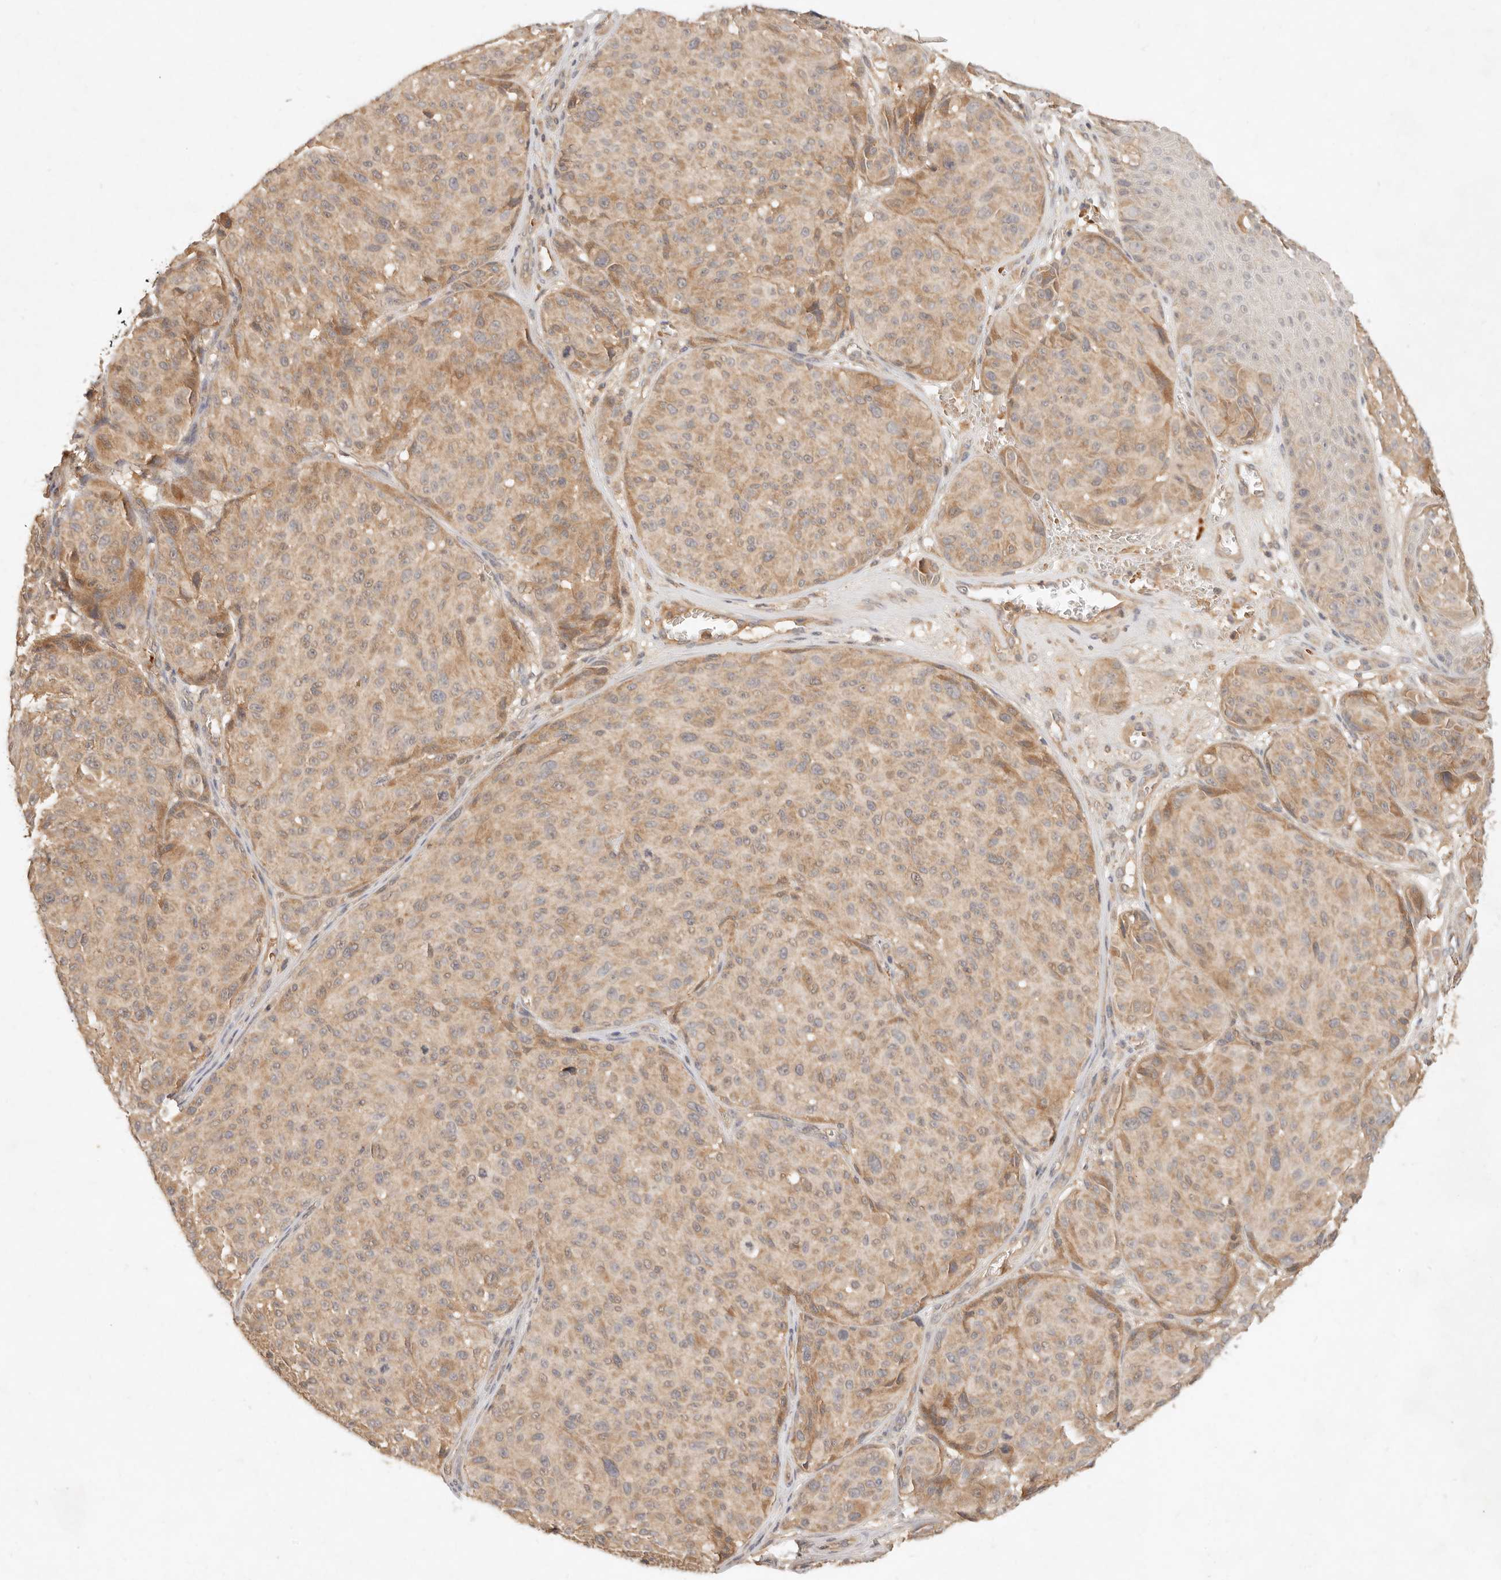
{"staining": {"intensity": "moderate", "quantity": ">75%", "location": "cytoplasmic/membranous"}, "tissue": "melanoma", "cell_type": "Tumor cells", "image_type": "cancer", "snomed": [{"axis": "morphology", "description": "Malignant melanoma, NOS"}, {"axis": "topography", "description": "Skin"}], "caption": "Malignant melanoma was stained to show a protein in brown. There is medium levels of moderate cytoplasmic/membranous expression in approximately >75% of tumor cells. (DAB IHC, brown staining for protein, blue staining for nuclei).", "gene": "FREM2", "patient": {"sex": "male", "age": 83}}